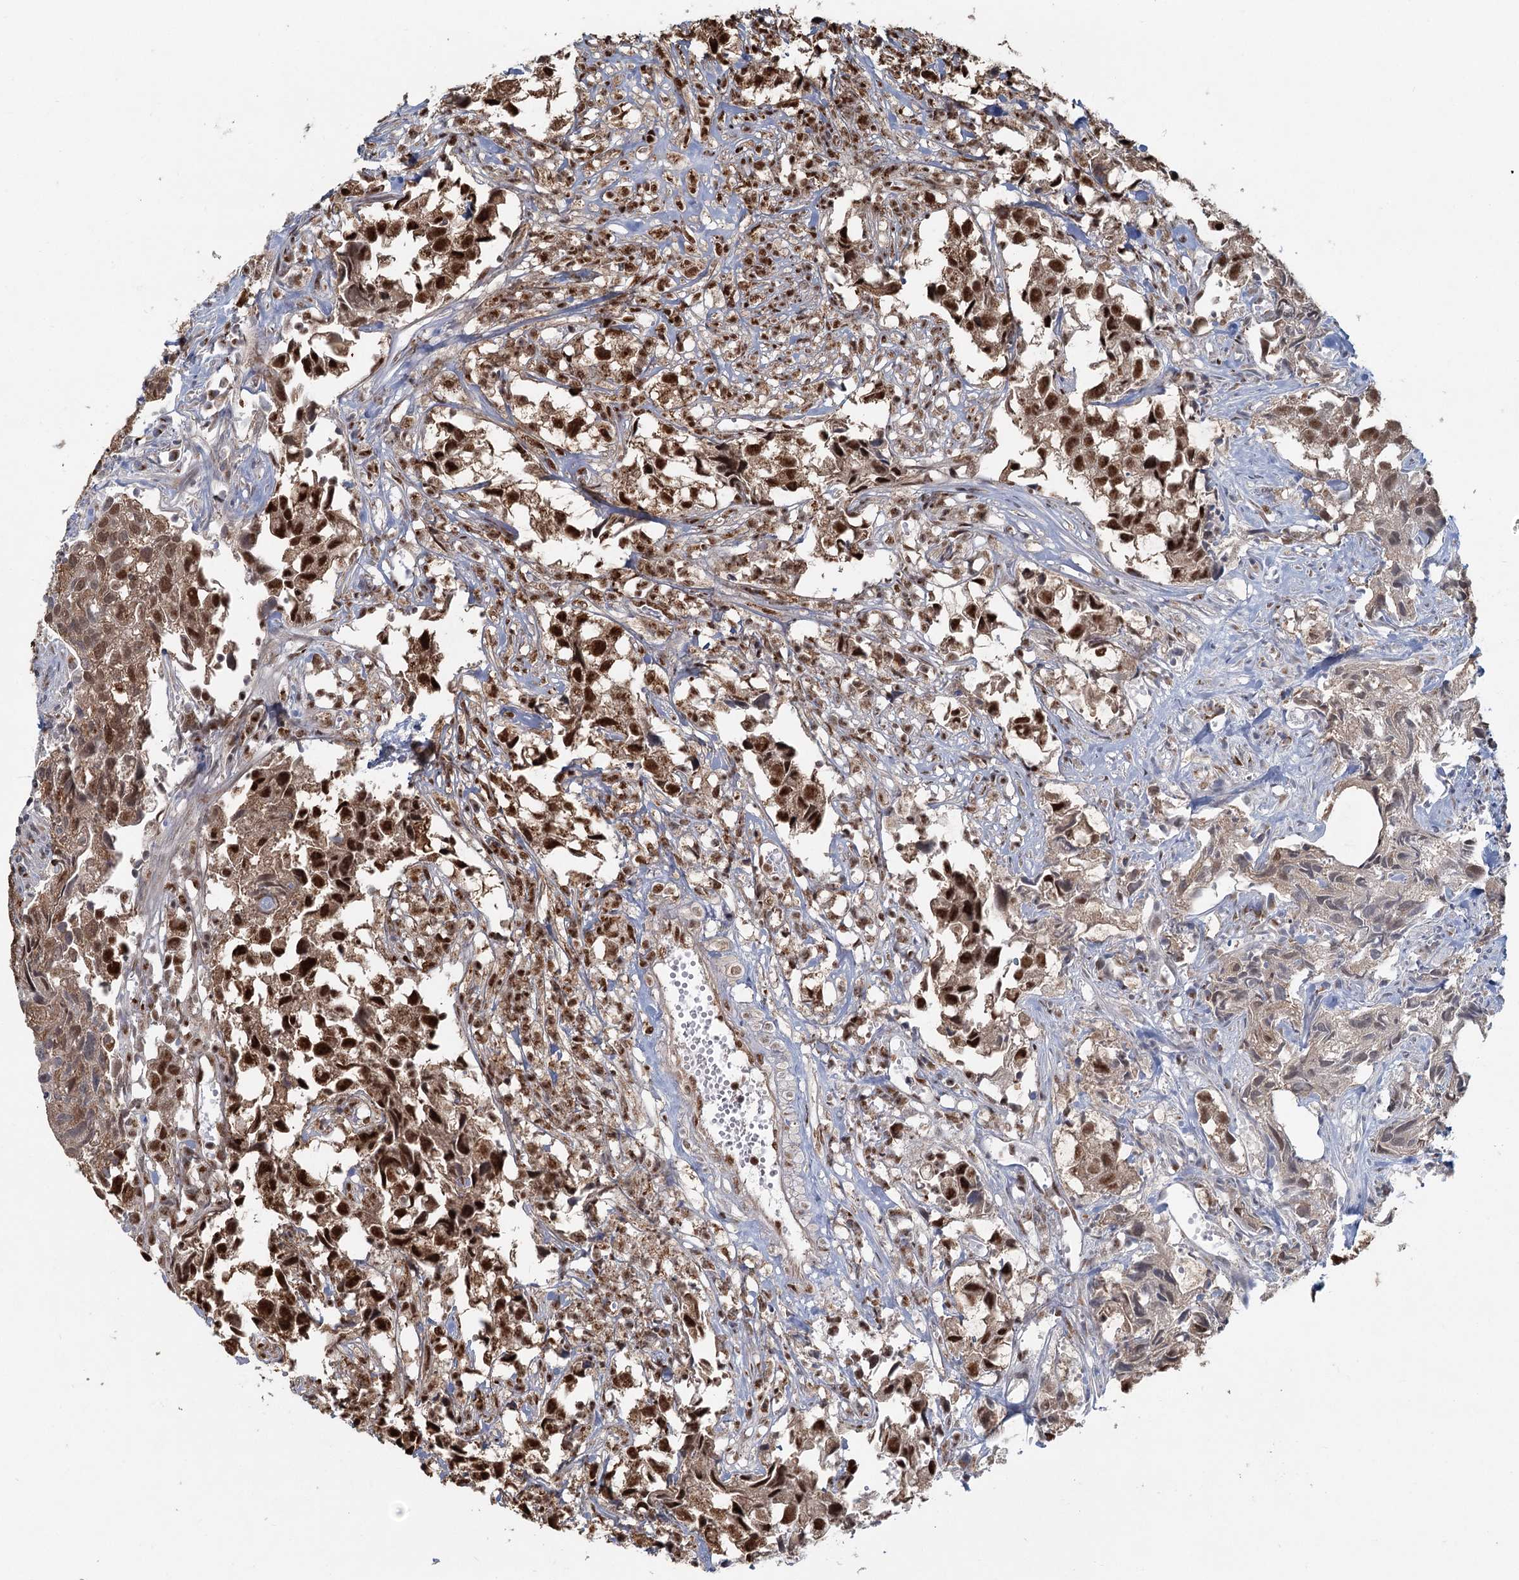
{"staining": {"intensity": "strong", "quantity": ">75%", "location": "cytoplasmic/membranous,nuclear"}, "tissue": "urothelial cancer", "cell_type": "Tumor cells", "image_type": "cancer", "snomed": [{"axis": "morphology", "description": "Urothelial carcinoma, High grade"}, {"axis": "topography", "description": "Urinary bladder"}], "caption": "This histopathology image exhibits immunohistochemistry (IHC) staining of human urothelial cancer, with high strong cytoplasmic/membranous and nuclear positivity in about >75% of tumor cells.", "gene": "GPALPP1", "patient": {"sex": "female", "age": 75}}